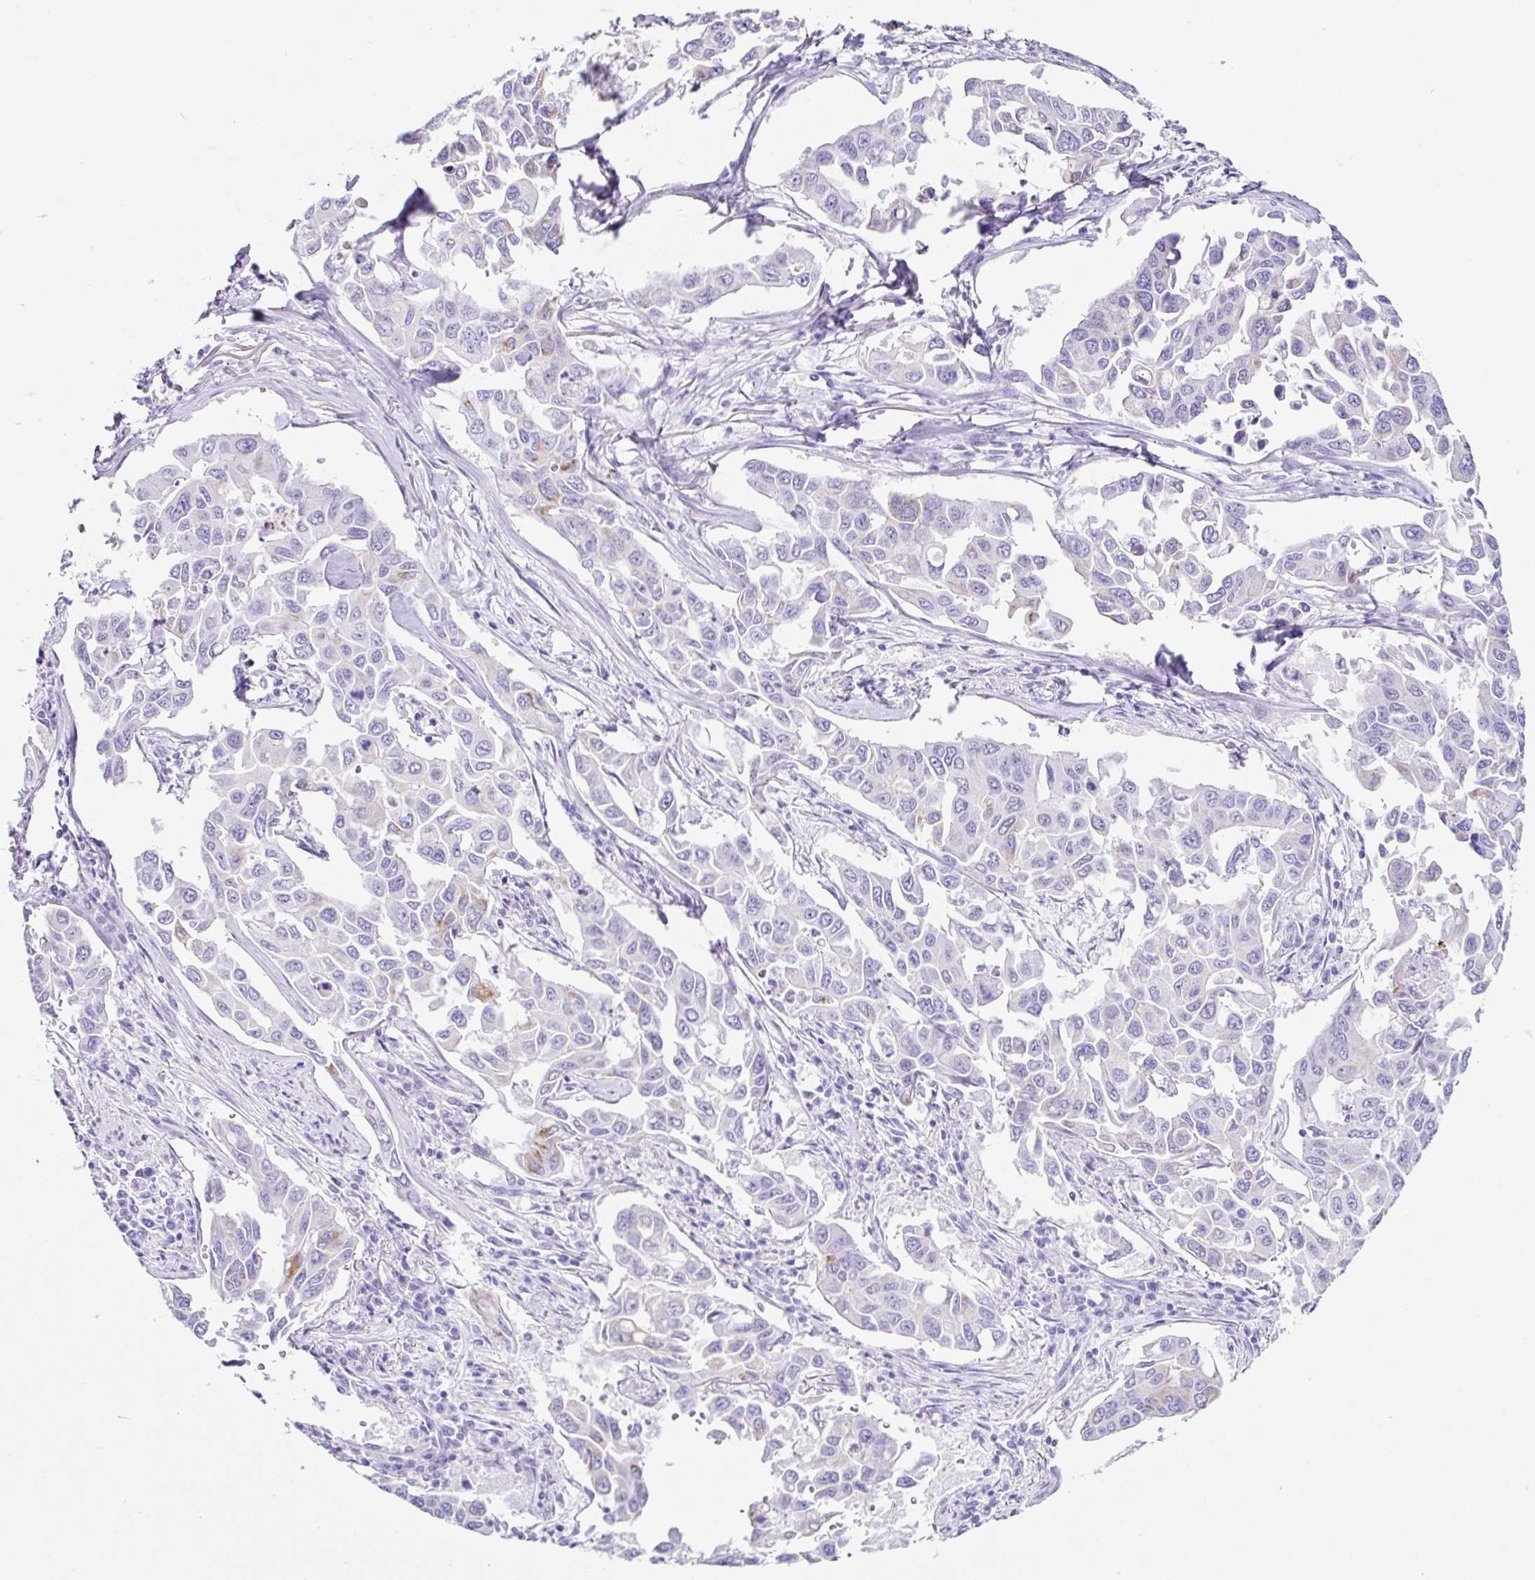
{"staining": {"intensity": "moderate", "quantity": "<25%", "location": "cytoplasmic/membranous"}, "tissue": "lung cancer", "cell_type": "Tumor cells", "image_type": "cancer", "snomed": [{"axis": "morphology", "description": "Adenocarcinoma, NOS"}, {"axis": "topography", "description": "Lung"}], "caption": "Tumor cells display low levels of moderate cytoplasmic/membranous positivity in about <25% of cells in lung adenocarcinoma.", "gene": "CLDND2", "patient": {"sex": "male", "age": 64}}